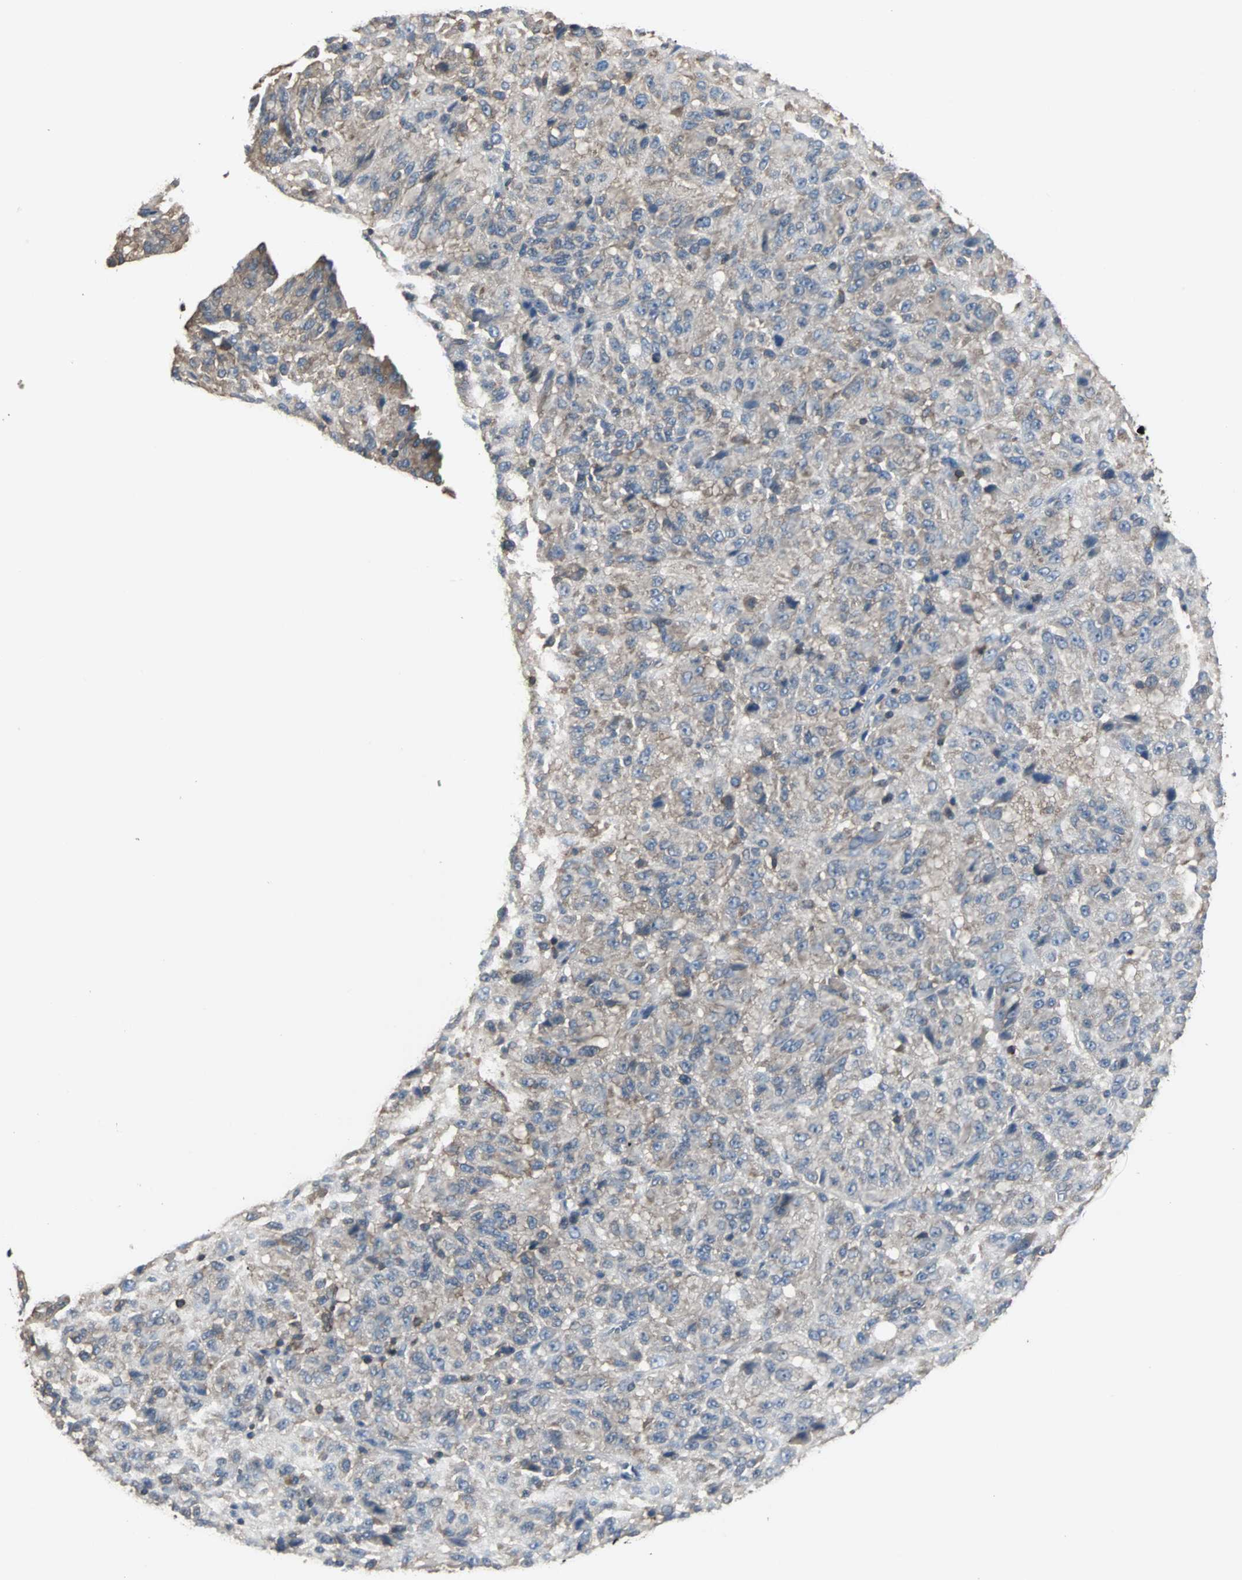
{"staining": {"intensity": "weak", "quantity": ">75%", "location": "cytoplasmic/membranous"}, "tissue": "melanoma", "cell_type": "Tumor cells", "image_type": "cancer", "snomed": [{"axis": "morphology", "description": "Malignant melanoma, Metastatic site"}, {"axis": "topography", "description": "Lung"}], "caption": "The histopathology image exhibits staining of malignant melanoma (metastatic site), revealing weak cytoplasmic/membranous protein expression (brown color) within tumor cells.", "gene": "LRRFIP1", "patient": {"sex": "male", "age": 64}}